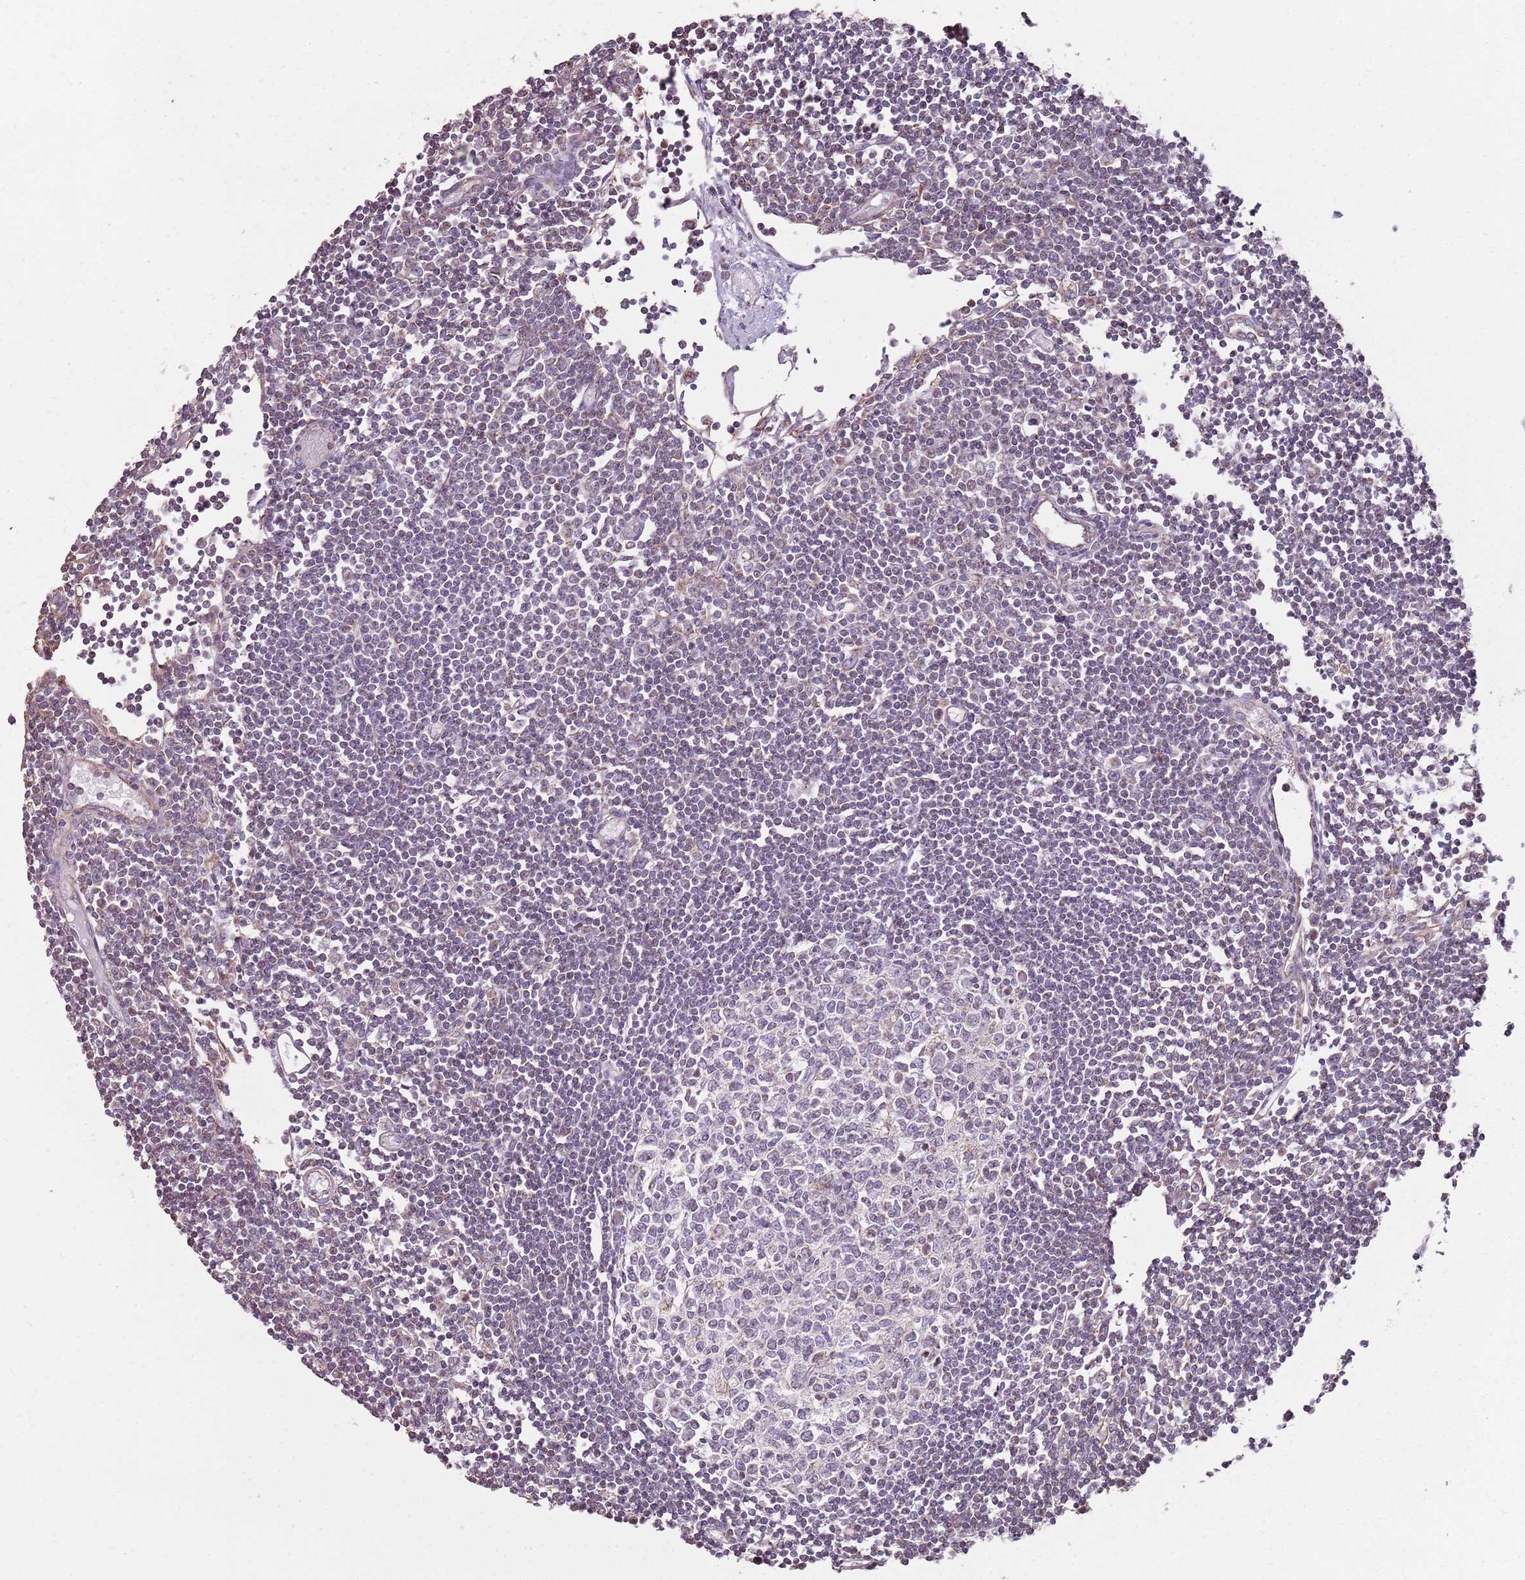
{"staining": {"intensity": "negative", "quantity": "none", "location": "none"}, "tissue": "lymph node", "cell_type": "Germinal center cells", "image_type": "normal", "snomed": [{"axis": "morphology", "description": "Normal tissue, NOS"}, {"axis": "topography", "description": "Lymph node"}], "caption": "This is an immunohistochemistry image of normal lymph node. There is no positivity in germinal center cells.", "gene": "GAS8", "patient": {"sex": "female", "age": 11}}